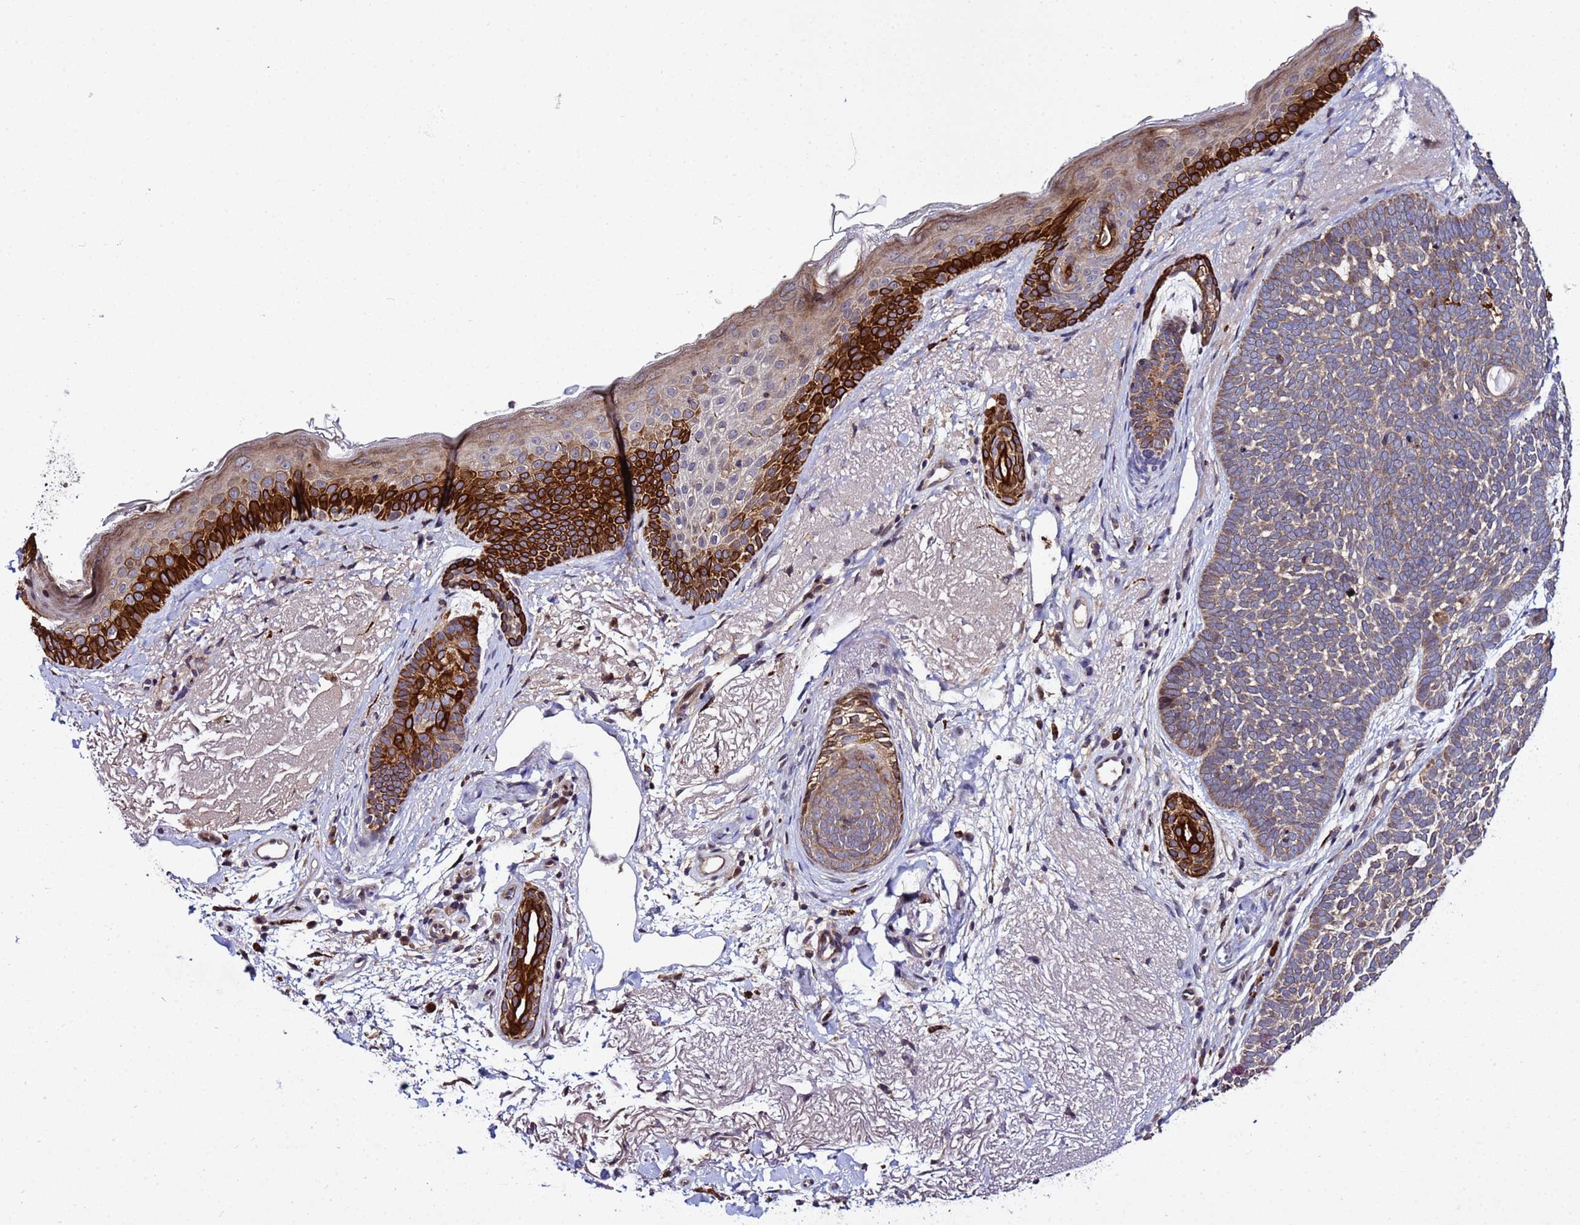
{"staining": {"intensity": "moderate", "quantity": "25%-75%", "location": "cytoplasmic/membranous"}, "tissue": "skin cancer", "cell_type": "Tumor cells", "image_type": "cancer", "snomed": [{"axis": "morphology", "description": "Basal cell carcinoma"}, {"axis": "topography", "description": "Skin"}], "caption": "DAB (3,3'-diaminobenzidine) immunohistochemical staining of skin cancer (basal cell carcinoma) demonstrates moderate cytoplasmic/membranous protein expression in about 25%-75% of tumor cells.", "gene": "PLXDC2", "patient": {"sex": "female", "age": 77}}